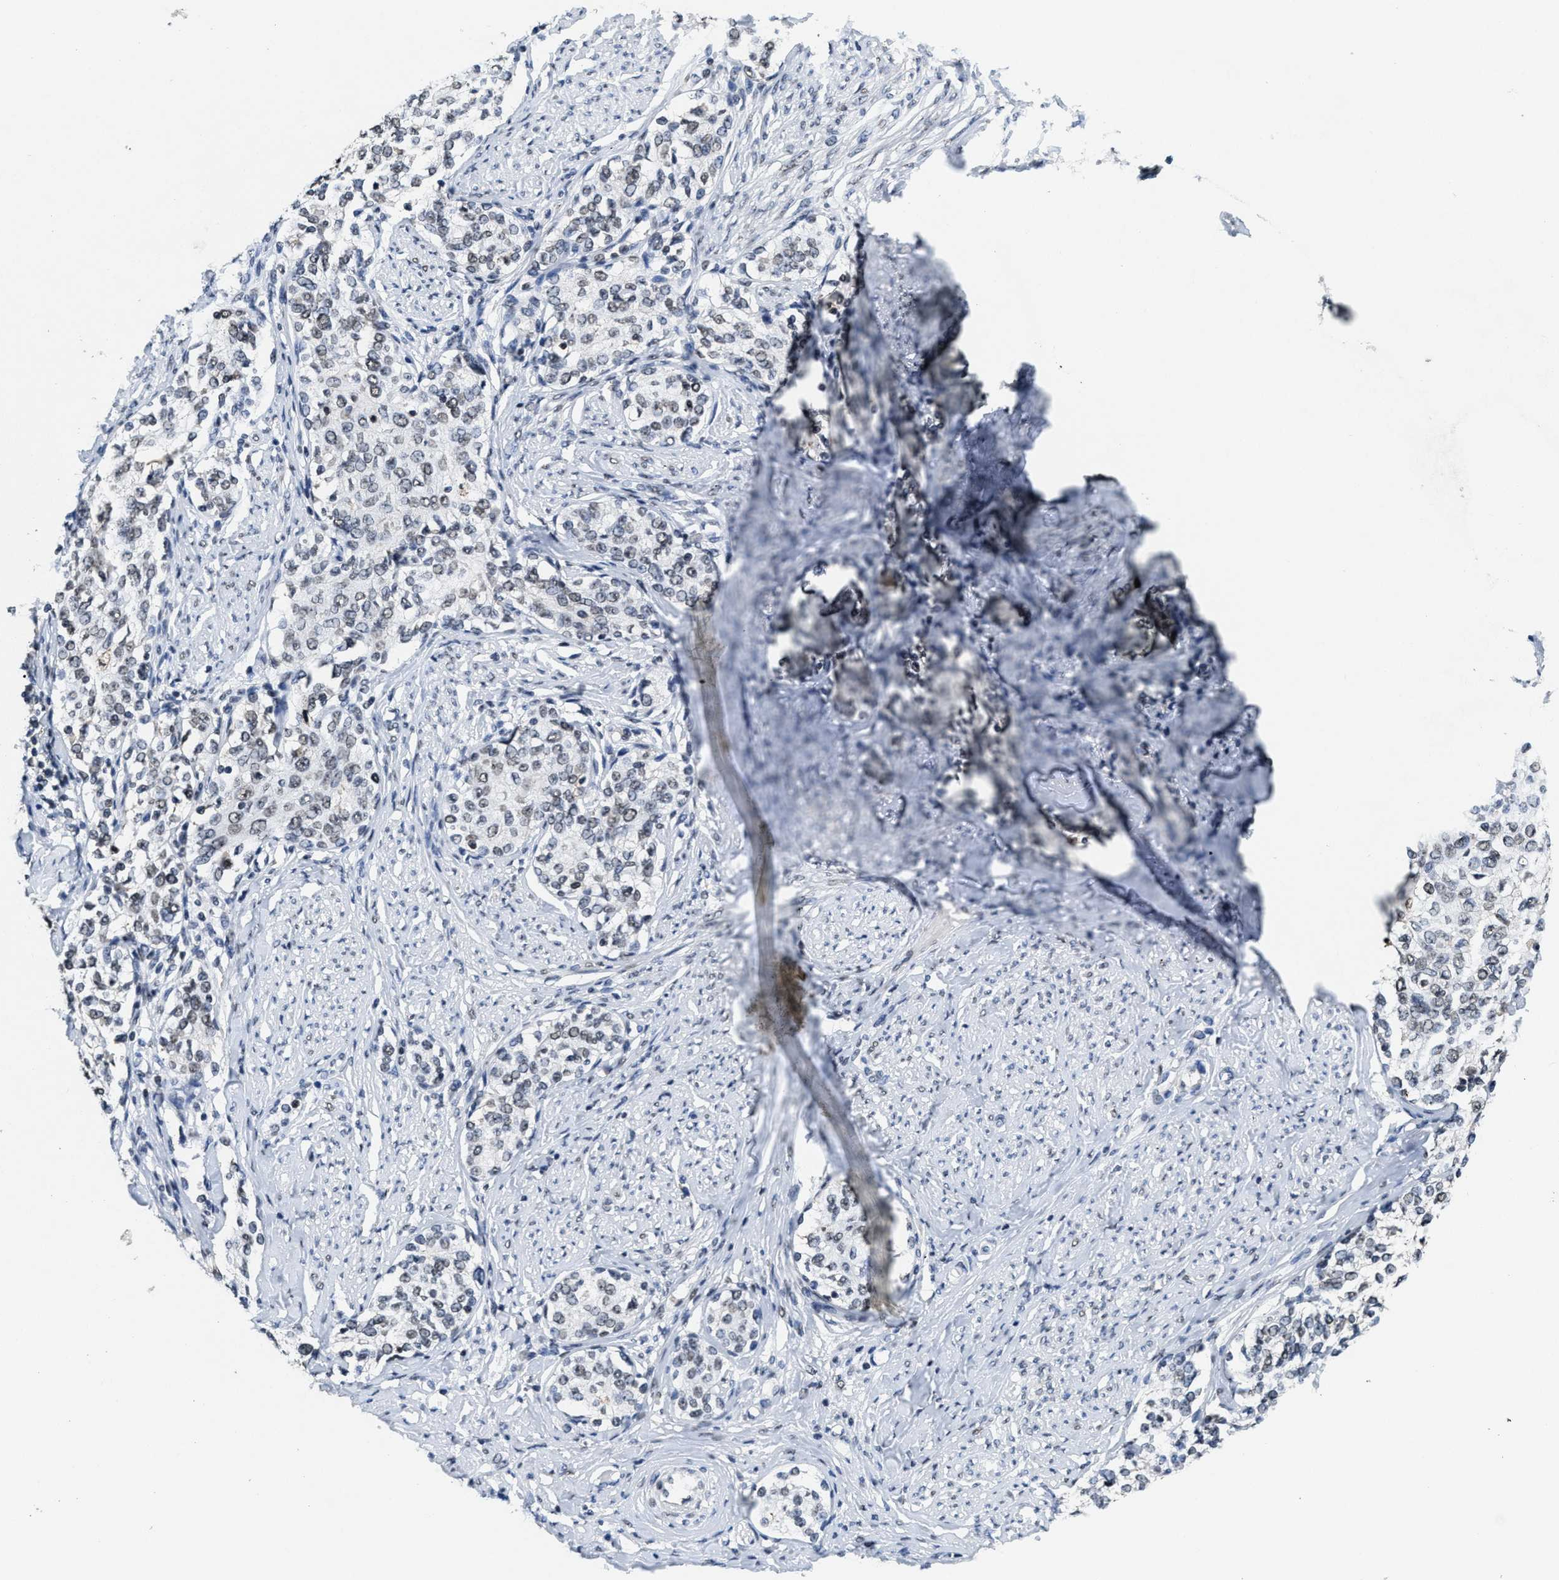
{"staining": {"intensity": "weak", "quantity": "25%-75%", "location": "nuclear"}, "tissue": "cervical cancer", "cell_type": "Tumor cells", "image_type": "cancer", "snomed": [{"axis": "morphology", "description": "Squamous cell carcinoma, NOS"}, {"axis": "morphology", "description": "Adenocarcinoma, NOS"}, {"axis": "topography", "description": "Cervix"}], "caption": "Tumor cells reveal weak nuclear staining in approximately 25%-75% of cells in cervical squamous cell carcinoma. (DAB (3,3'-diaminobenzidine) IHC with brightfield microscopy, high magnification).", "gene": "SUPT16H", "patient": {"sex": "female", "age": 52}}